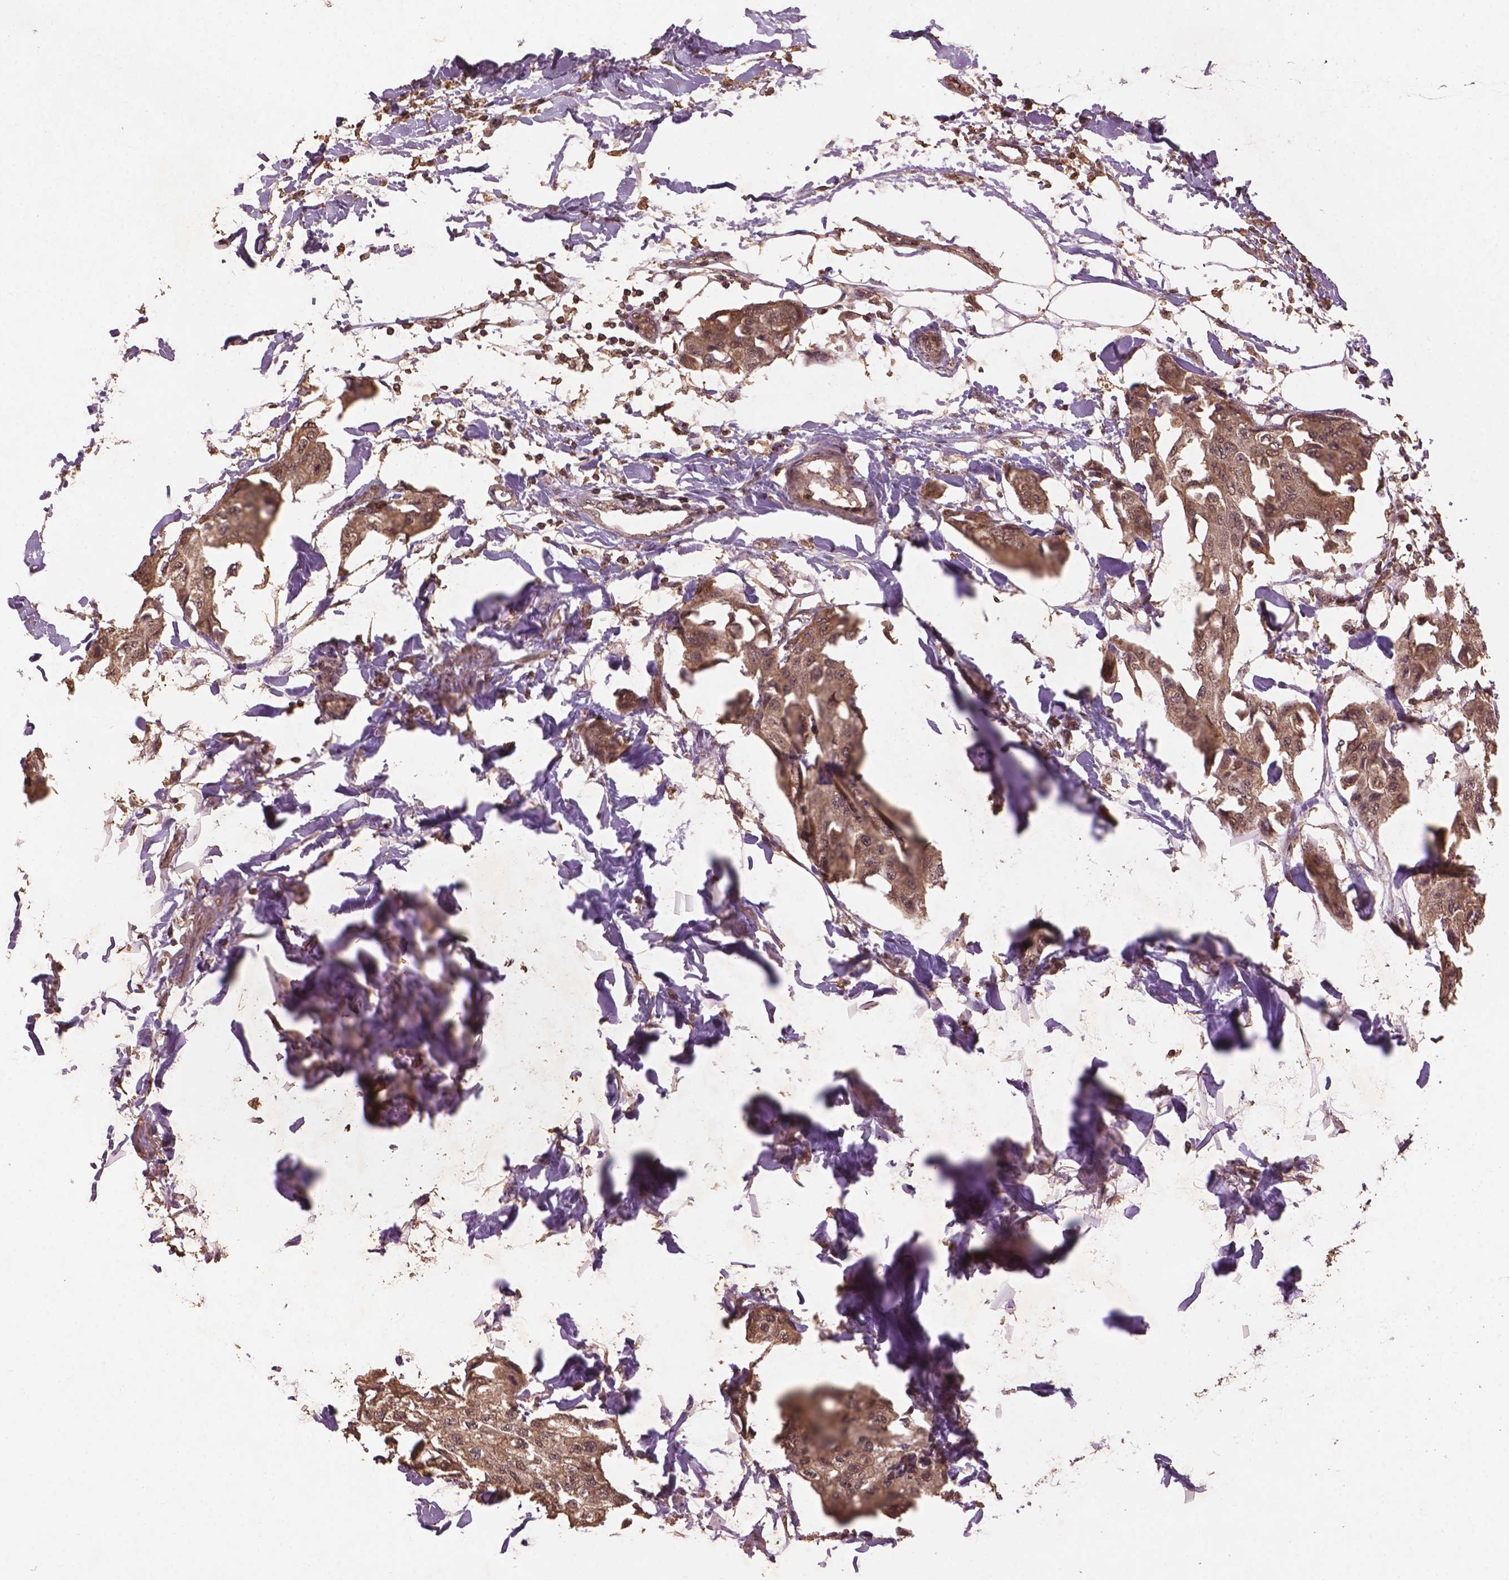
{"staining": {"intensity": "weak", "quantity": "25%-75%", "location": "cytoplasmic/membranous"}, "tissue": "breast cancer", "cell_type": "Tumor cells", "image_type": "cancer", "snomed": [{"axis": "morphology", "description": "Duct carcinoma"}, {"axis": "topography", "description": "Breast"}], "caption": "Immunohistochemical staining of breast invasive ductal carcinoma demonstrates low levels of weak cytoplasmic/membranous expression in approximately 25%-75% of tumor cells.", "gene": "BABAM1", "patient": {"sex": "female", "age": 80}}